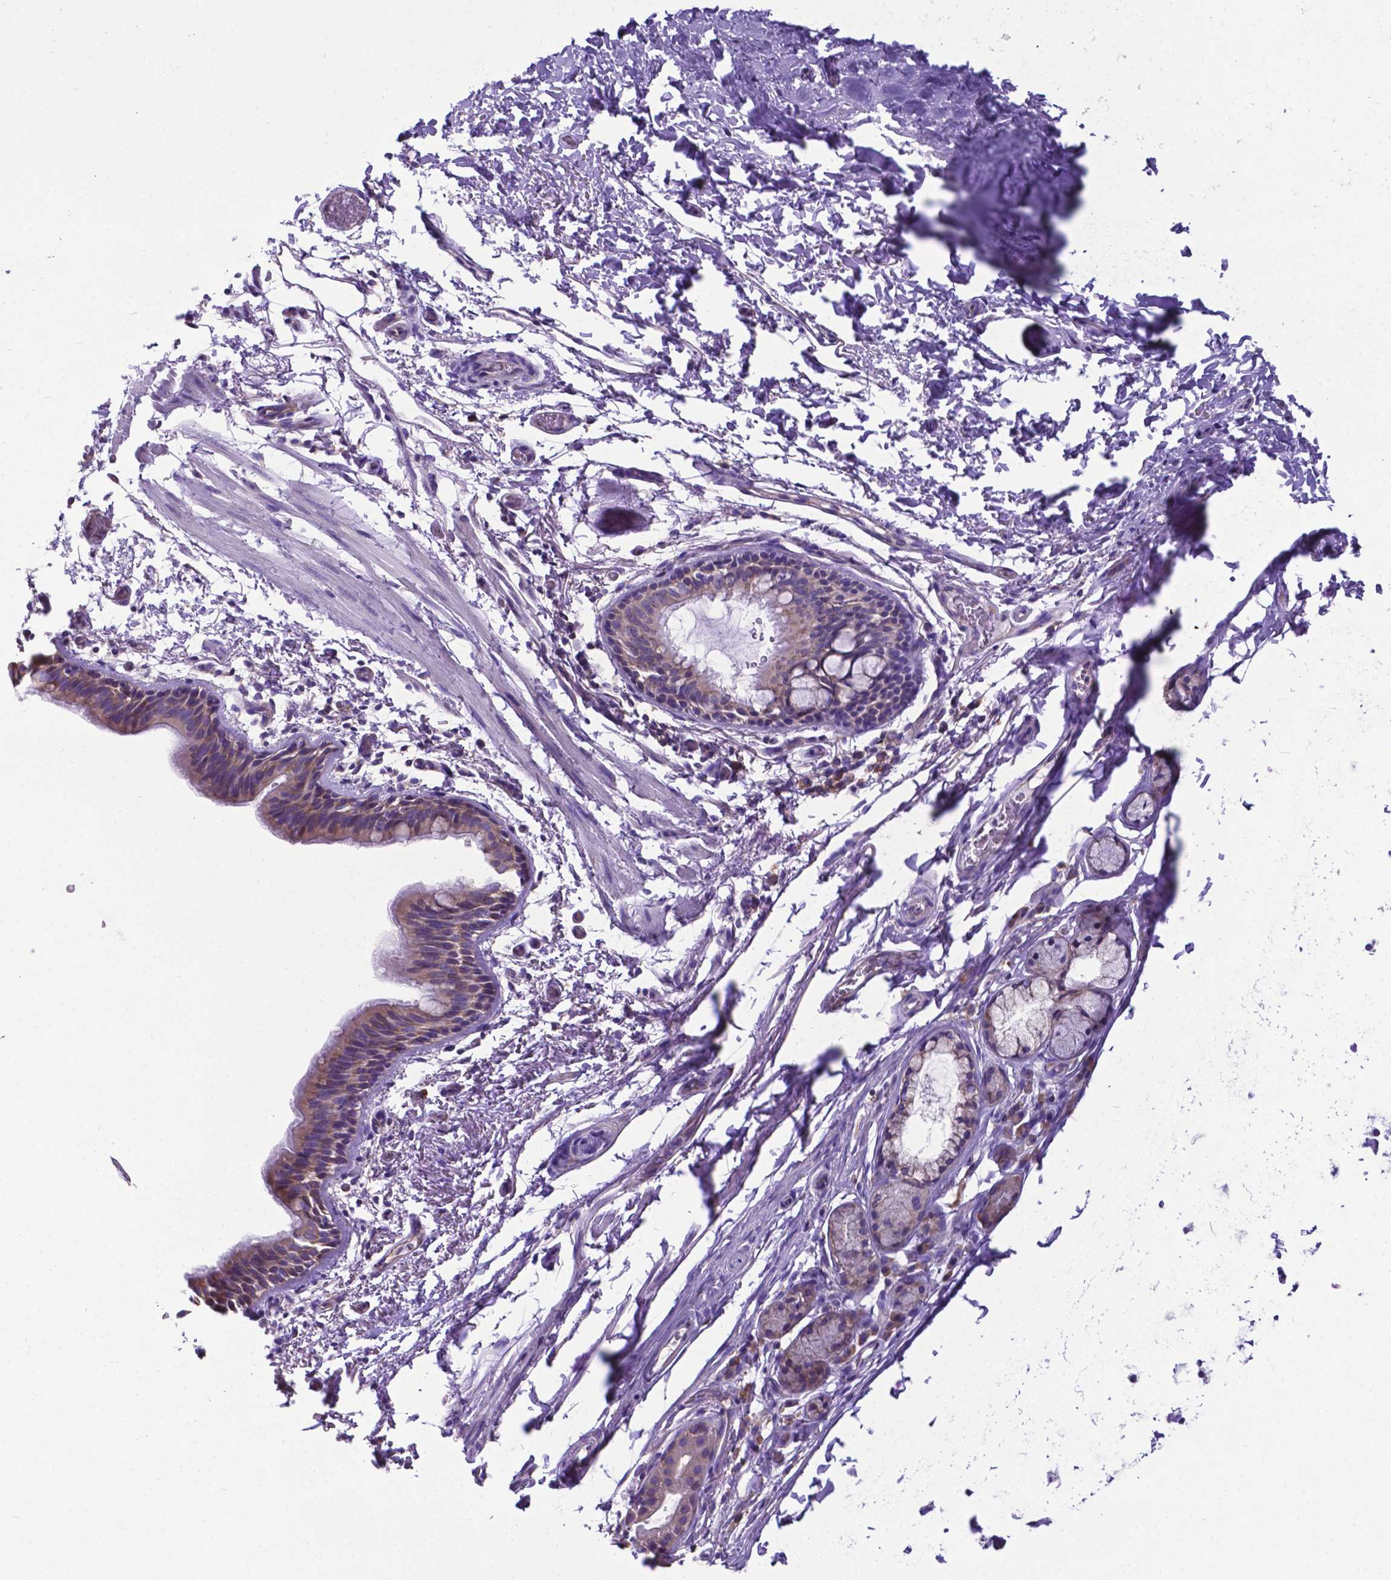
{"staining": {"intensity": "weak", "quantity": ">75%", "location": "cytoplasmic/membranous"}, "tissue": "bronchus", "cell_type": "Respiratory epithelial cells", "image_type": "normal", "snomed": [{"axis": "morphology", "description": "Normal tissue, NOS"}, {"axis": "topography", "description": "Lymph node"}, {"axis": "topography", "description": "Bronchus"}], "caption": "An immunohistochemistry (IHC) image of benign tissue is shown. Protein staining in brown shows weak cytoplasmic/membranous positivity in bronchus within respiratory epithelial cells.", "gene": "RPL6", "patient": {"sex": "female", "age": 70}}